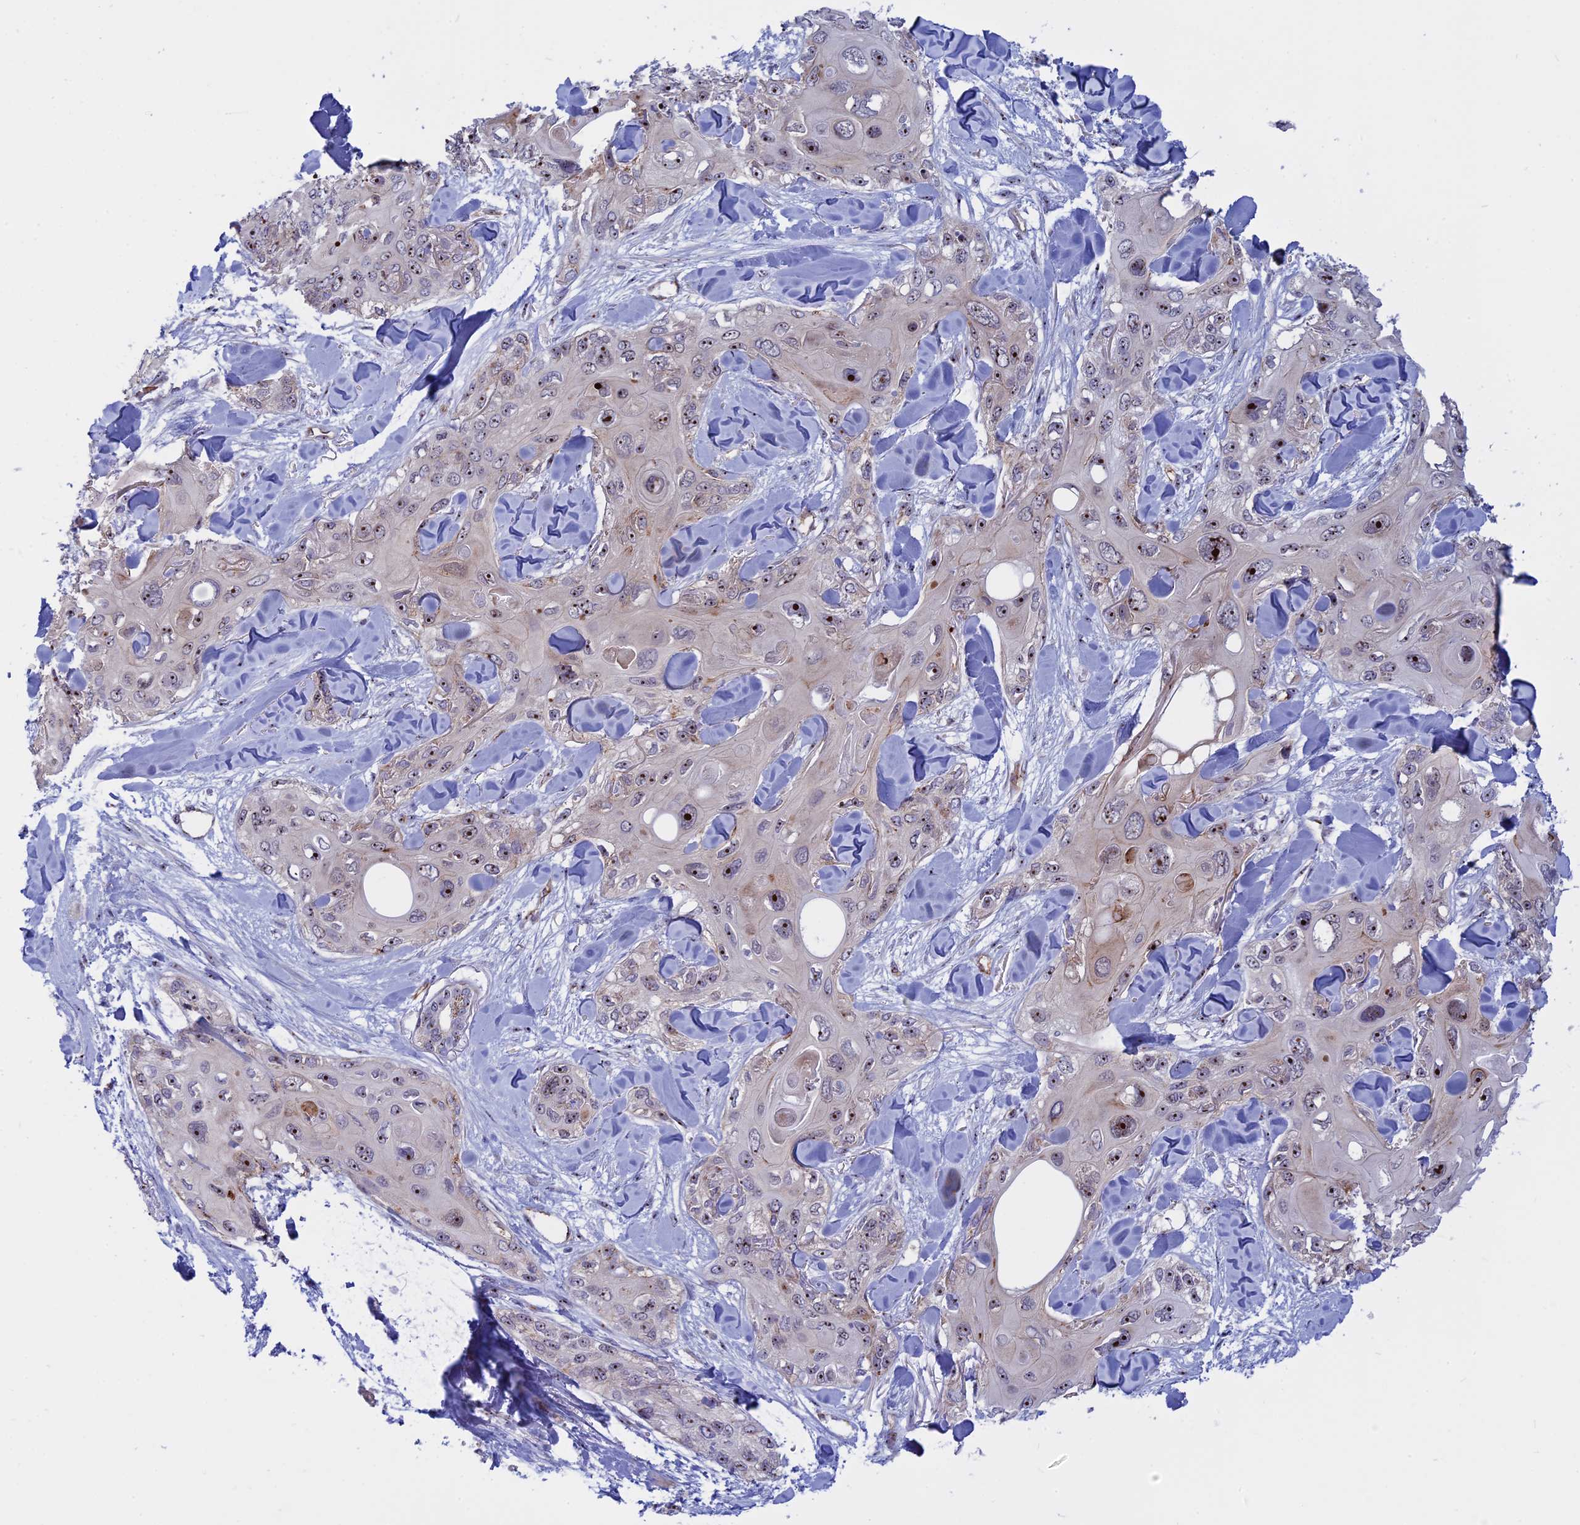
{"staining": {"intensity": "moderate", "quantity": ">75%", "location": "nuclear"}, "tissue": "skin cancer", "cell_type": "Tumor cells", "image_type": "cancer", "snomed": [{"axis": "morphology", "description": "Normal tissue, NOS"}, {"axis": "morphology", "description": "Squamous cell carcinoma, NOS"}, {"axis": "topography", "description": "Skin"}], "caption": "Immunohistochemical staining of skin squamous cell carcinoma shows medium levels of moderate nuclear protein positivity in approximately >75% of tumor cells. Ihc stains the protein in brown and the nuclei are stained blue.", "gene": "DBNDD1", "patient": {"sex": "male", "age": 72}}